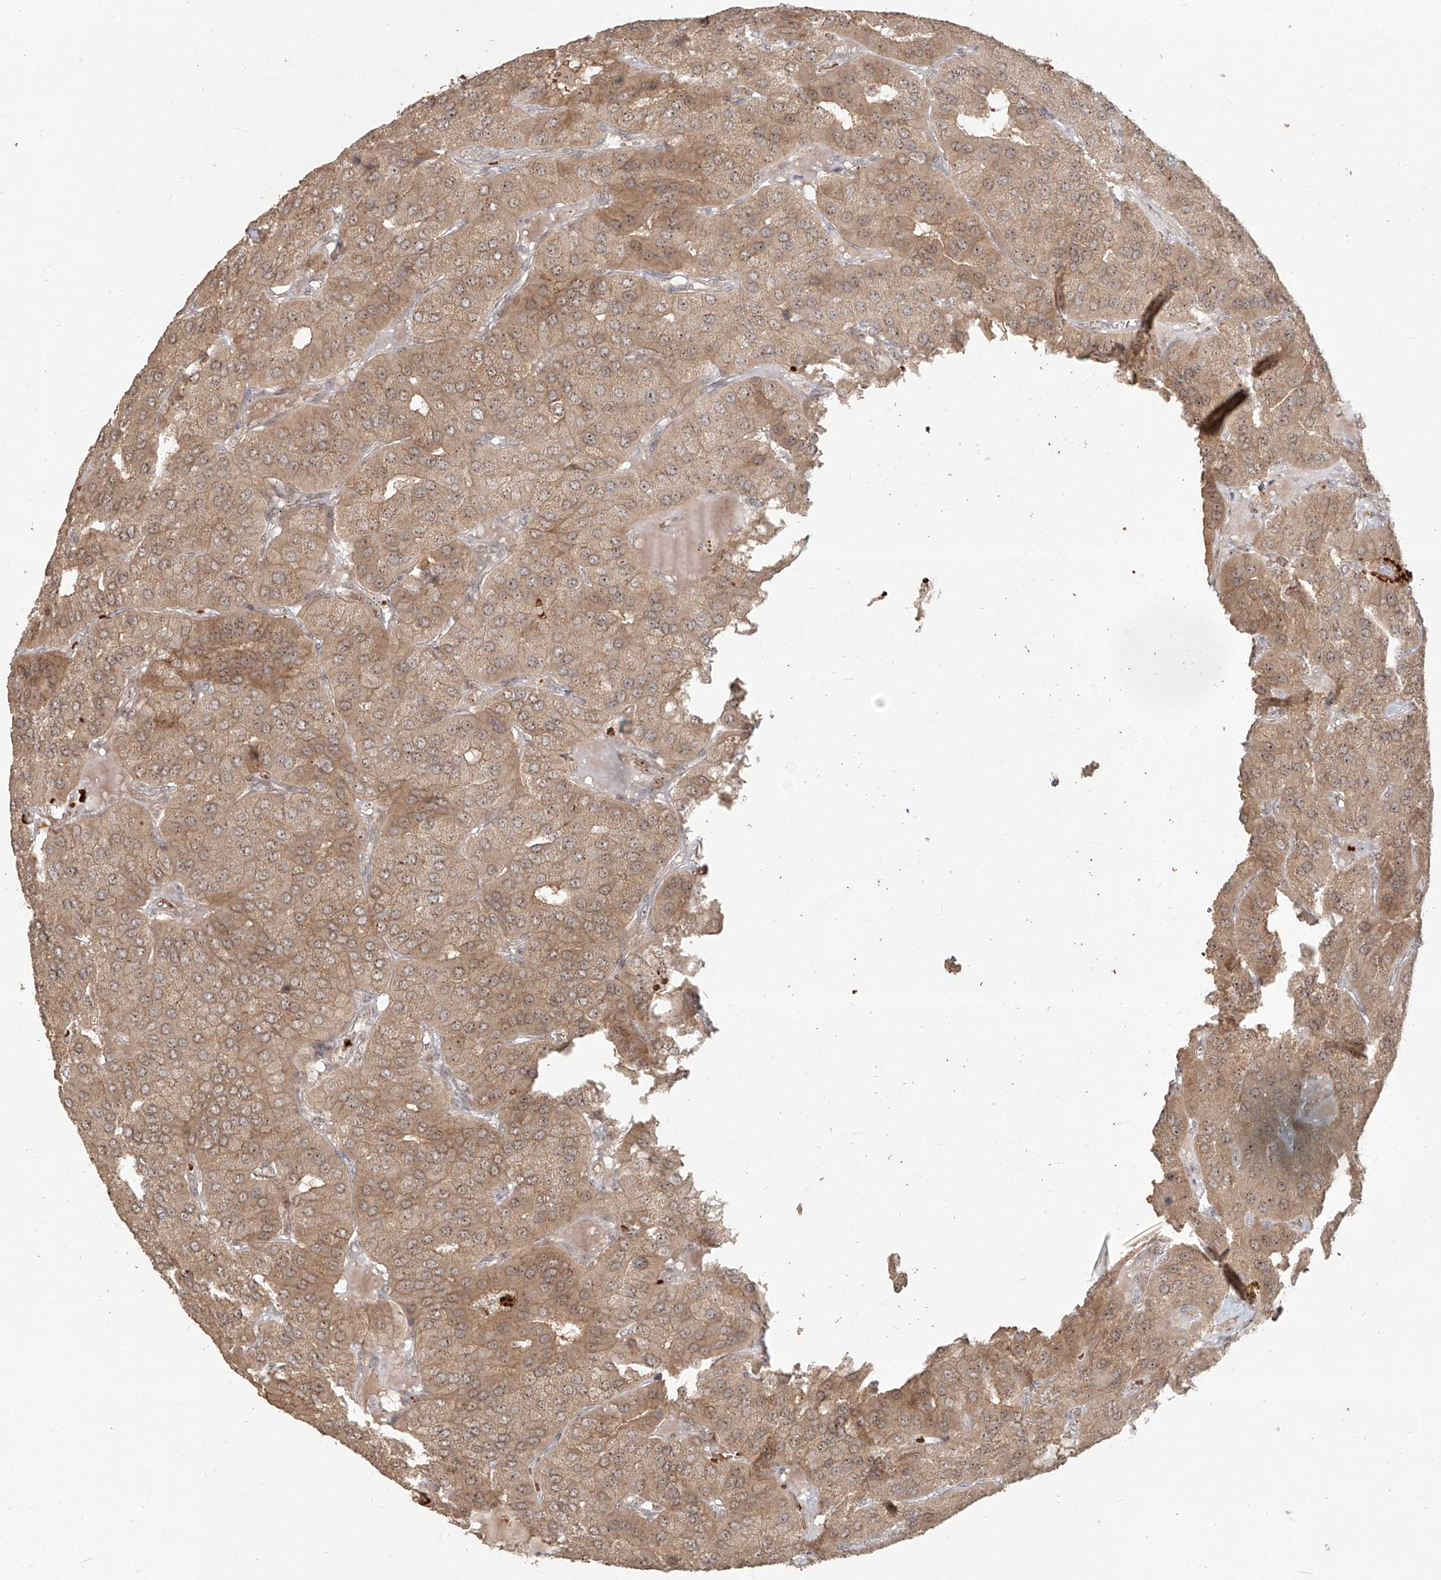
{"staining": {"intensity": "moderate", "quantity": ">75%", "location": "cytoplasmic/membranous"}, "tissue": "parathyroid gland", "cell_type": "Glandular cells", "image_type": "normal", "snomed": [{"axis": "morphology", "description": "Normal tissue, NOS"}, {"axis": "morphology", "description": "Adenoma, NOS"}, {"axis": "topography", "description": "Parathyroid gland"}], "caption": "Normal parathyroid gland was stained to show a protein in brown. There is medium levels of moderate cytoplasmic/membranous expression in about >75% of glandular cells.", "gene": "BYSL", "patient": {"sex": "female", "age": 86}}